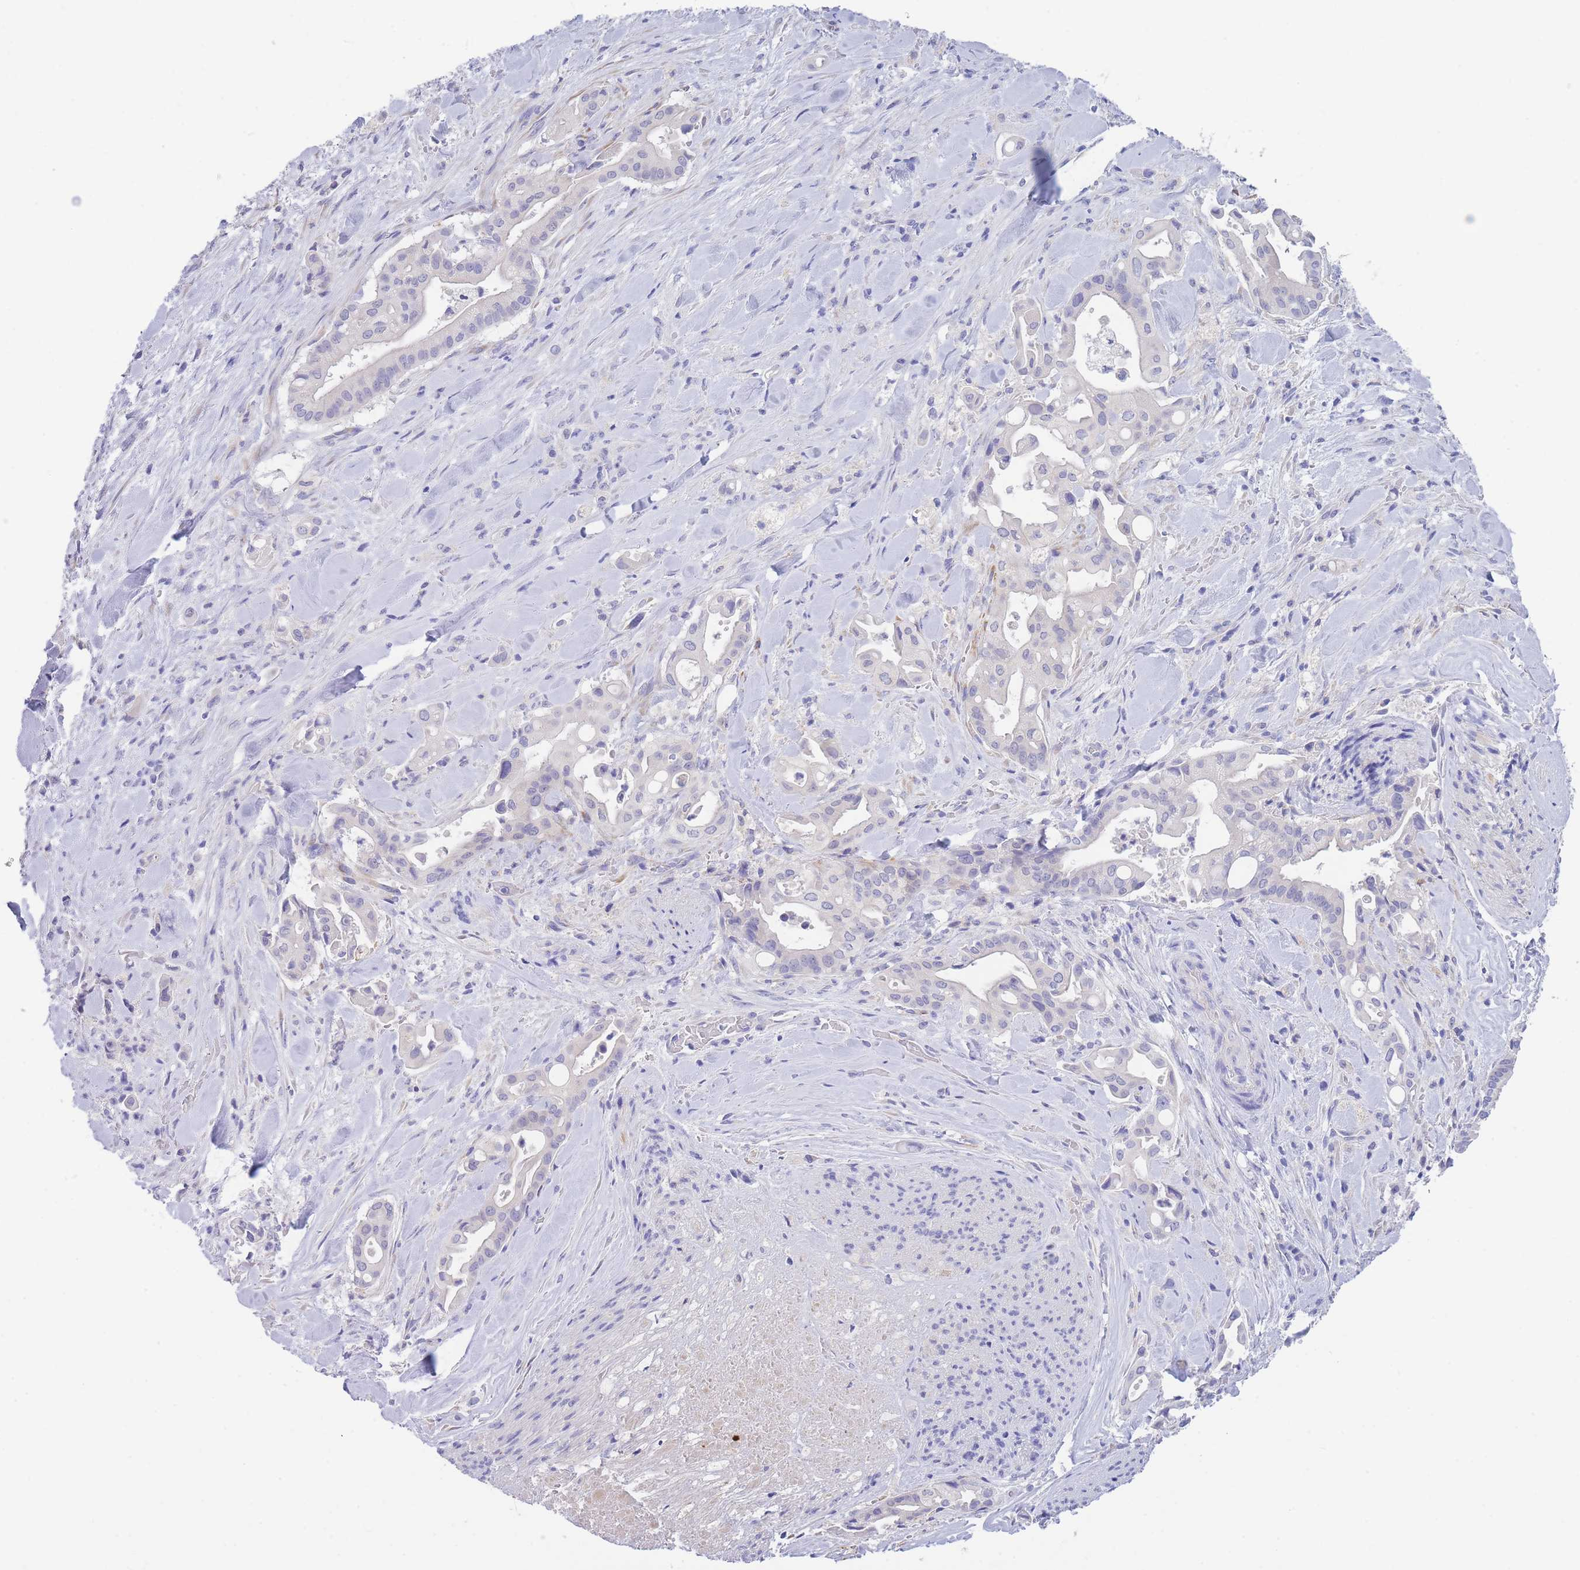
{"staining": {"intensity": "negative", "quantity": "none", "location": "none"}, "tissue": "liver cancer", "cell_type": "Tumor cells", "image_type": "cancer", "snomed": [{"axis": "morphology", "description": "Cholangiocarcinoma"}, {"axis": "topography", "description": "Liver"}], "caption": "The immunohistochemistry photomicrograph has no significant expression in tumor cells of cholangiocarcinoma (liver) tissue. The staining is performed using DAB brown chromogen with nuclei counter-stained in using hematoxylin.", "gene": "PCDHB3", "patient": {"sex": "female", "age": 68}}